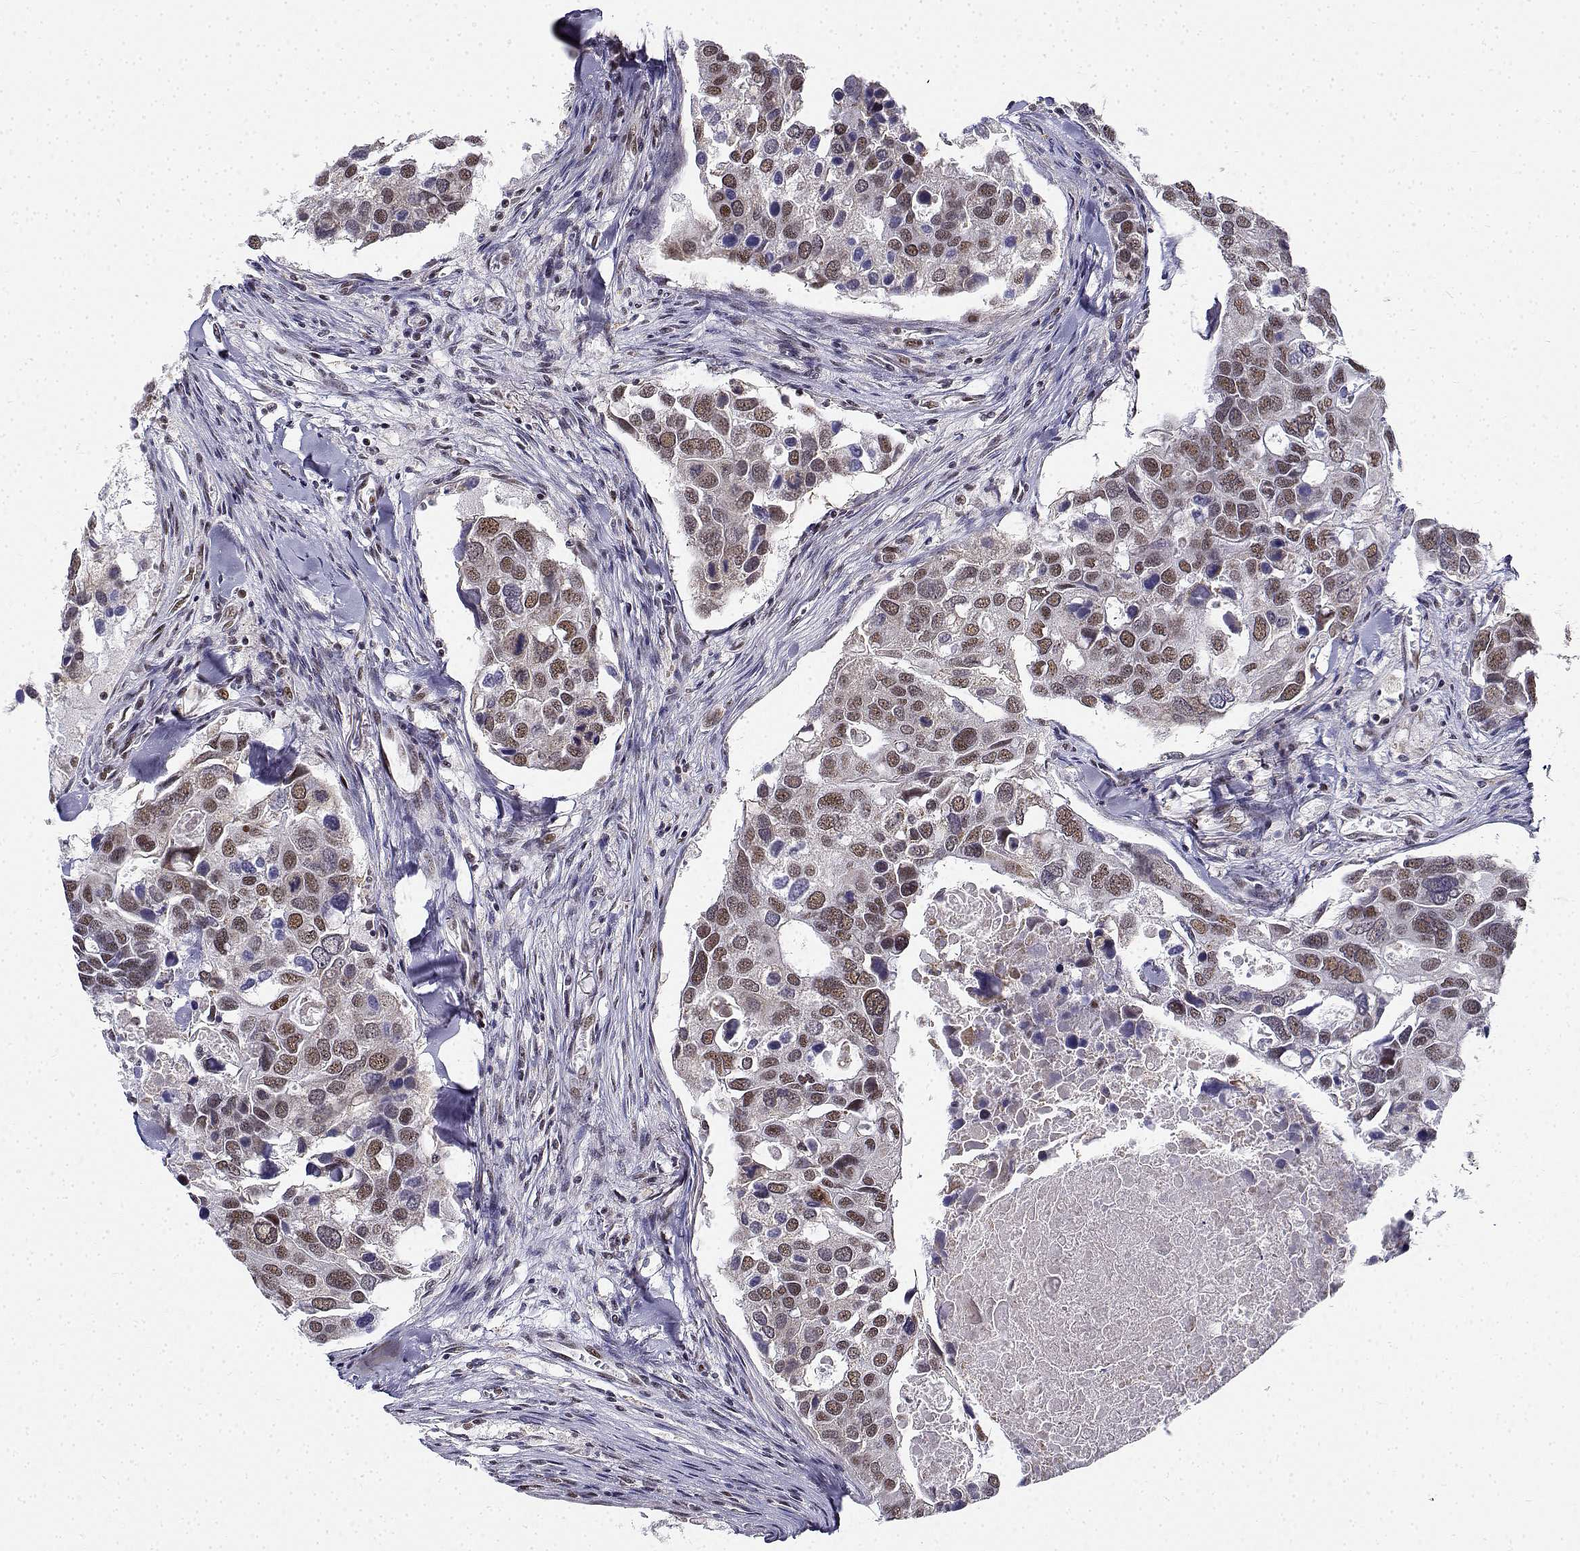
{"staining": {"intensity": "moderate", "quantity": "25%-75%", "location": "nuclear"}, "tissue": "breast cancer", "cell_type": "Tumor cells", "image_type": "cancer", "snomed": [{"axis": "morphology", "description": "Duct carcinoma"}, {"axis": "topography", "description": "Breast"}], "caption": "This is a histology image of immunohistochemistry staining of intraductal carcinoma (breast), which shows moderate expression in the nuclear of tumor cells.", "gene": "BCAS2", "patient": {"sex": "female", "age": 83}}